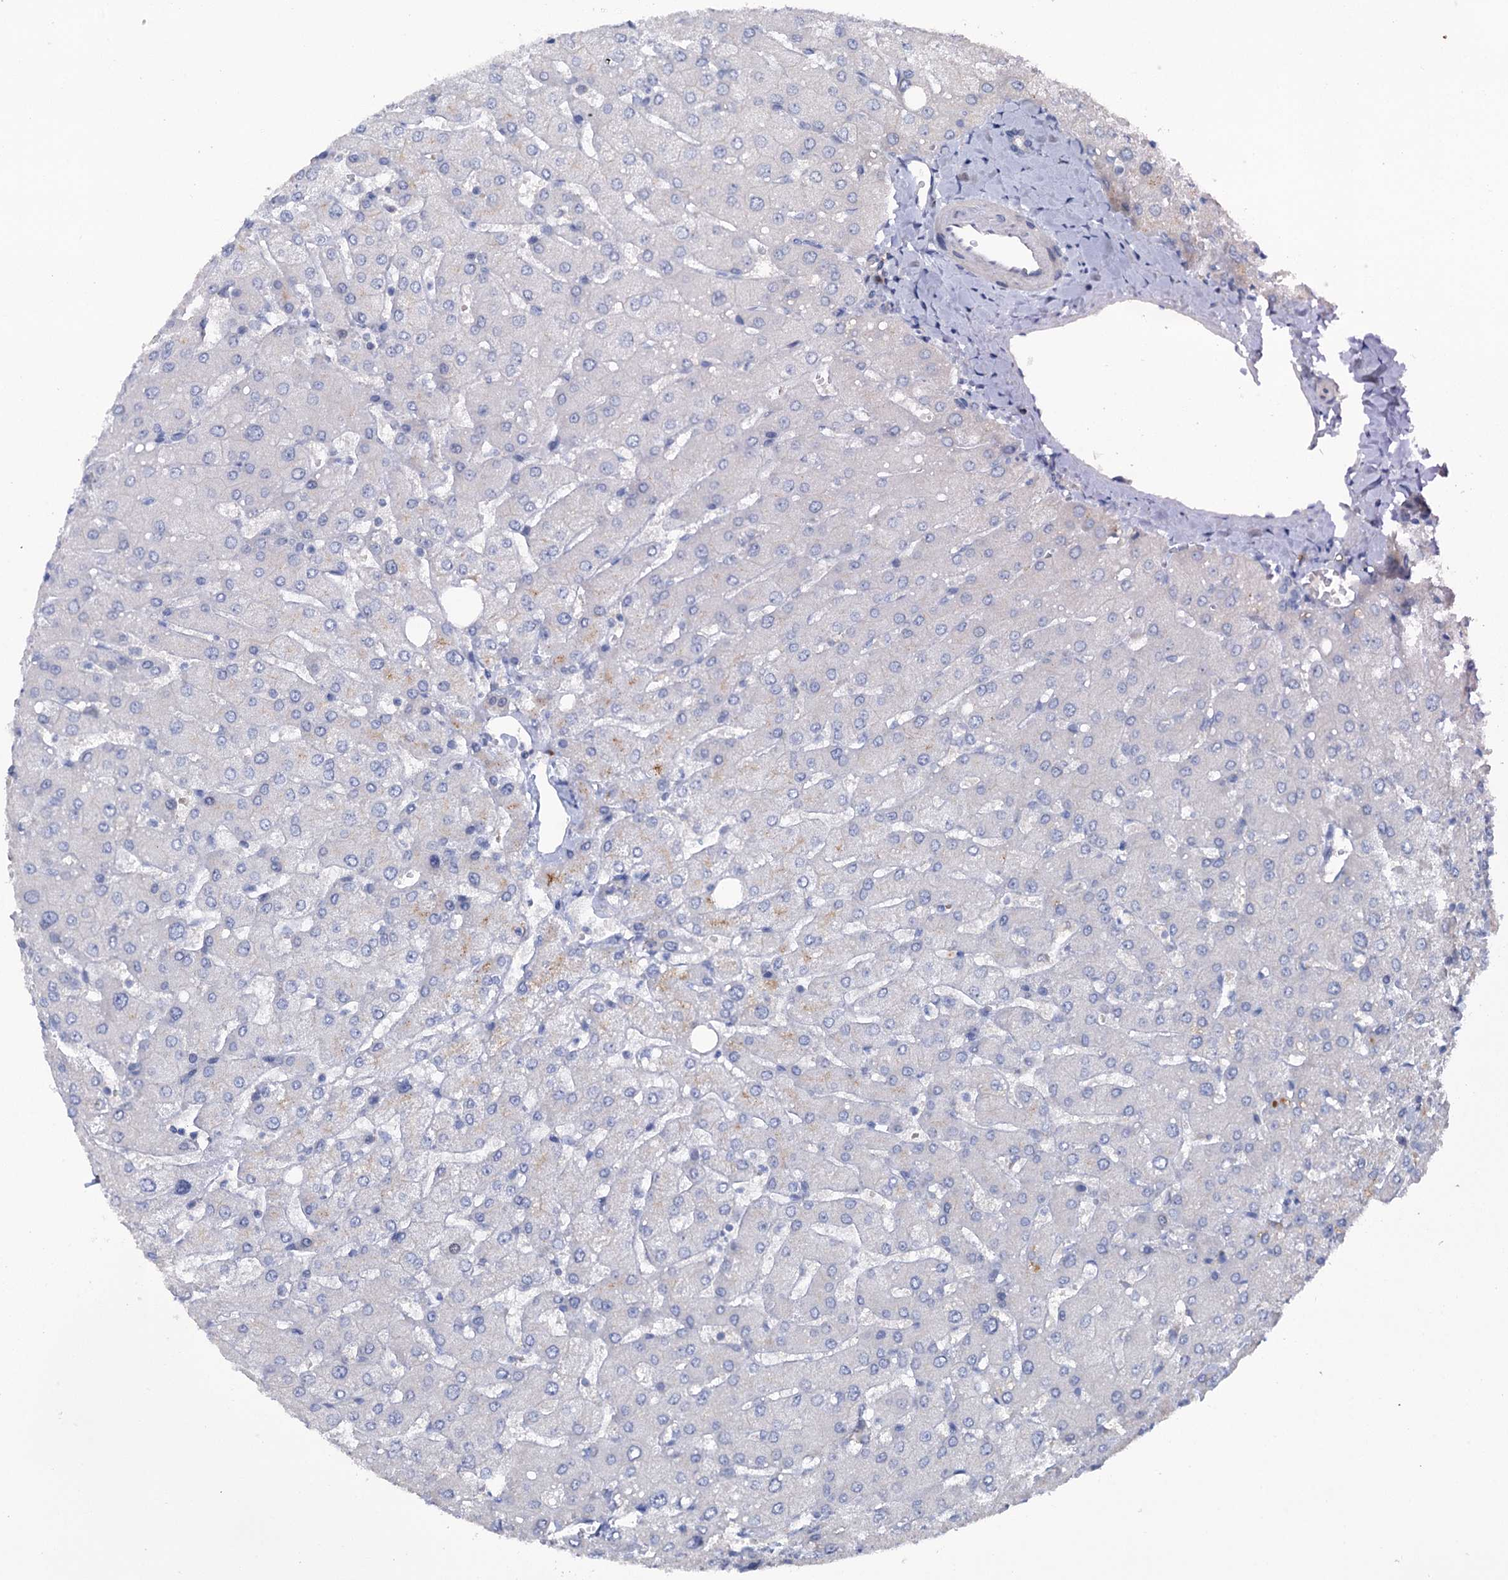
{"staining": {"intensity": "negative", "quantity": "none", "location": "none"}, "tissue": "liver", "cell_type": "Cholangiocytes", "image_type": "normal", "snomed": [{"axis": "morphology", "description": "Normal tissue, NOS"}, {"axis": "topography", "description": "Liver"}], "caption": "The histopathology image reveals no significant positivity in cholangiocytes of liver.", "gene": "FAM111B", "patient": {"sex": "male", "age": 55}}